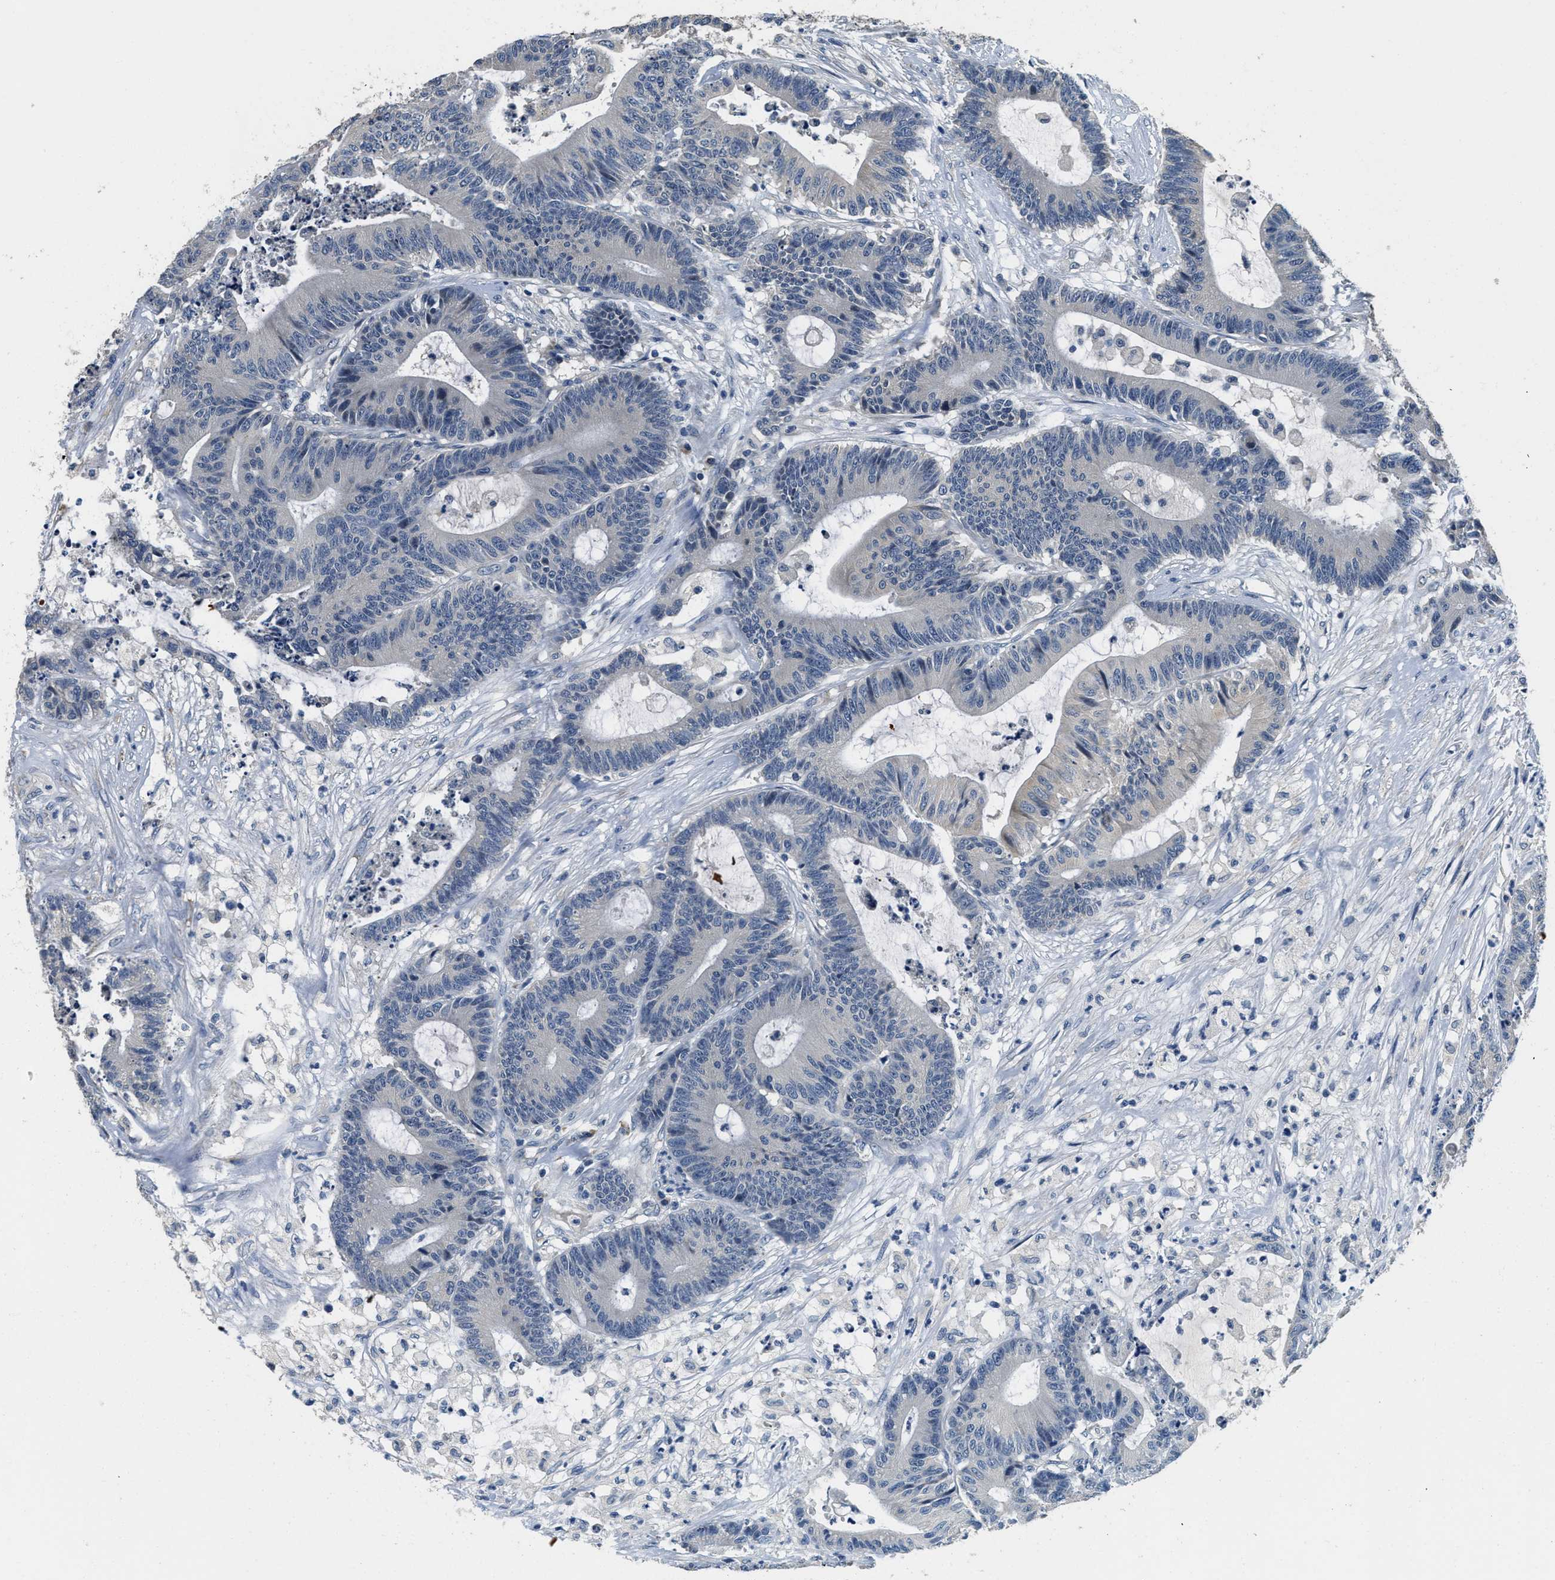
{"staining": {"intensity": "negative", "quantity": "none", "location": "none"}, "tissue": "colorectal cancer", "cell_type": "Tumor cells", "image_type": "cancer", "snomed": [{"axis": "morphology", "description": "Adenocarcinoma, NOS"}, {"axis": "topography", "description": "Colon"}], "caption": "IHC of adenocarcinoma (colorectal) shows no staining in tumor cells.", "gene": "ALDH3A2", "patient": {"sex": "female", "age": 84}}